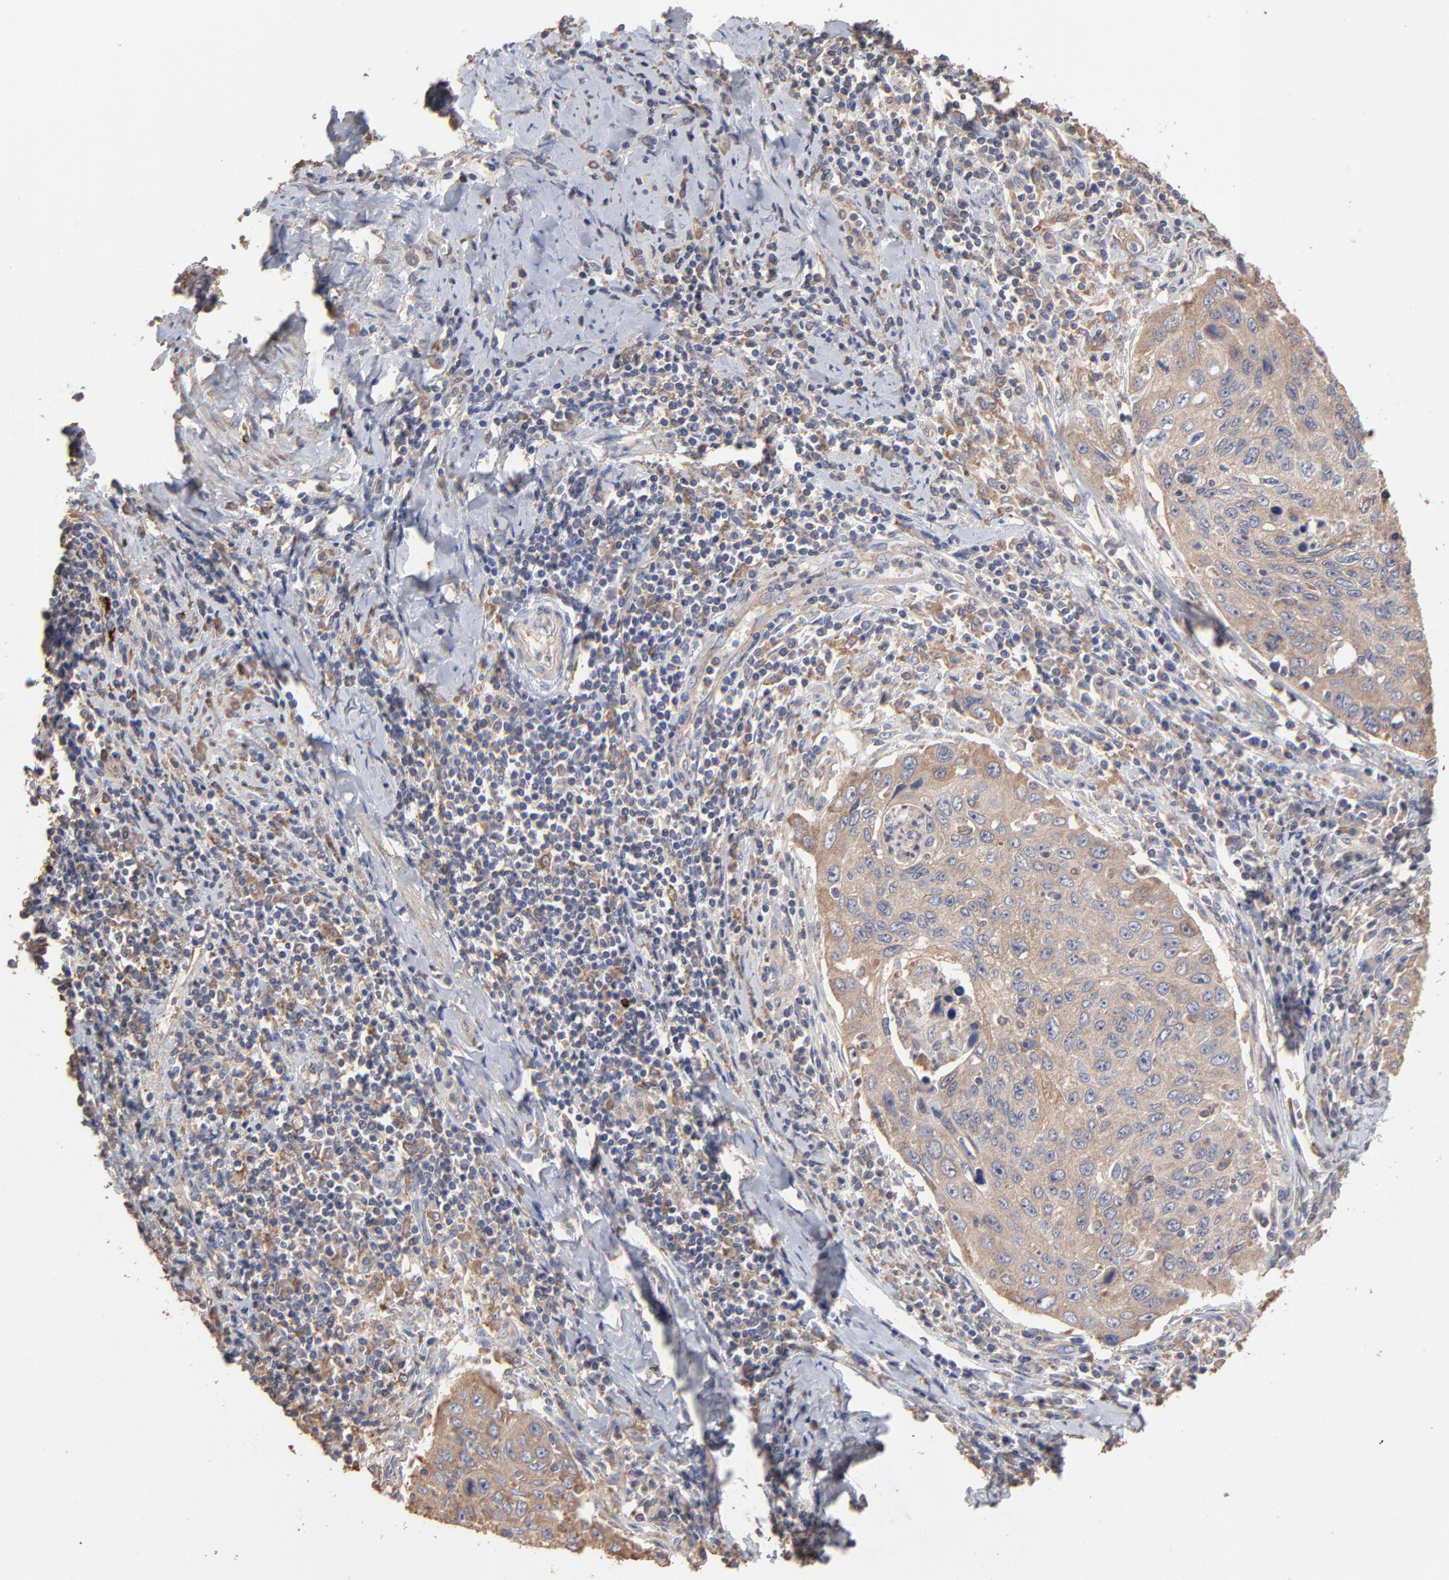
{"staining": {"intensity": "moderate", "quantity": ">75%", "location": "cytoplasmic/membranous"}, "tissue": "cervical cancer", "cell_type": "Tumor cells", "image_type": "cancer", "snomed": [{"axis": "morphology", "description": "Squamous cell carcinoma, NOS"}, {"axis": "topography", "description": "Cervix"}], "caption": "Immunohistochemistry micrograph of cervical squamous cell carcinoma stained for a protein (brown), which exhibits medium levels of moderate cytoplasmic/membranous expression in approximately >75% of tumor cells.", "gene": "TANGO2", "patient": {"sex": "female", "age": 53}}